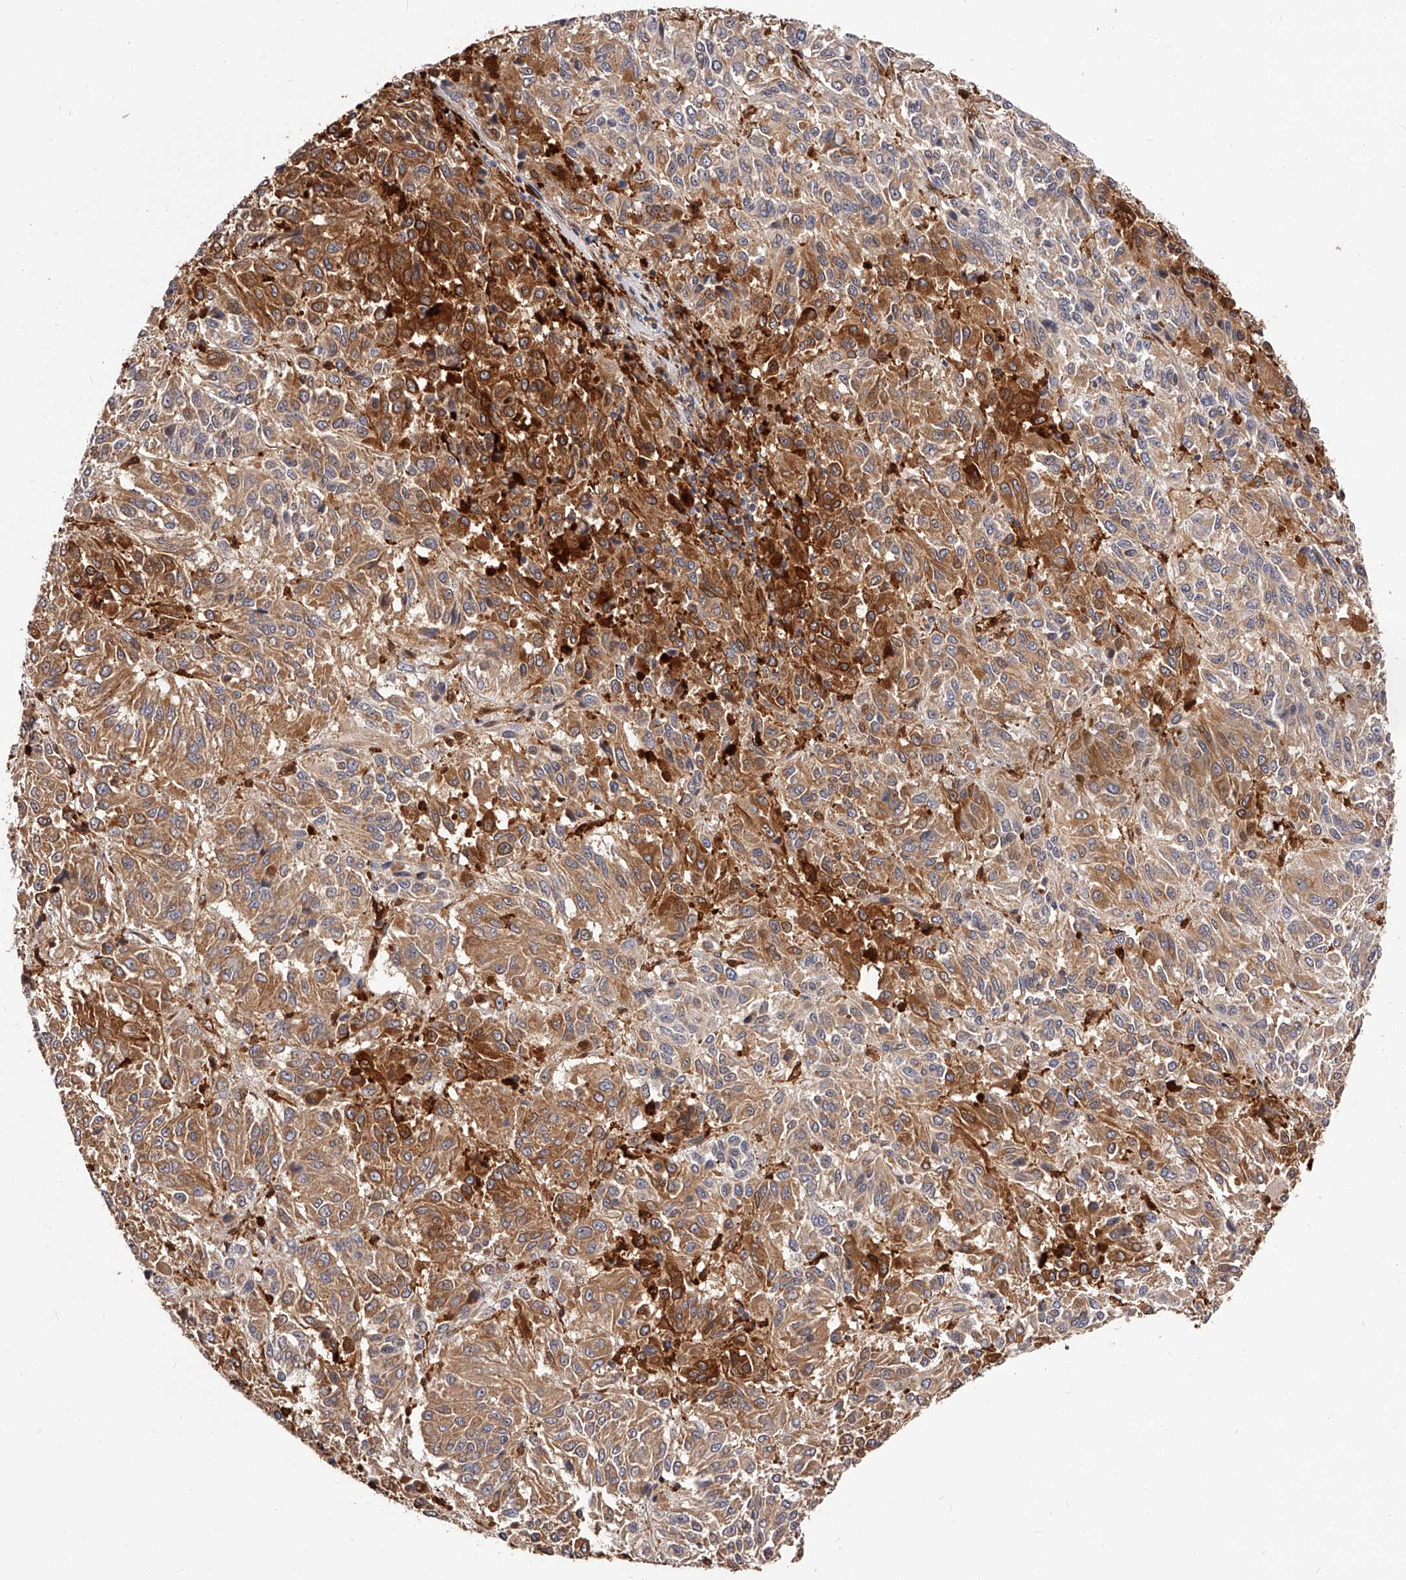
{"staining": {"intensity": "moderate", "quantity": ">75%", "location": "cytoplasmic/membranous"}, "tissue": "melanoma", "cell_type": "Tumor cells", "image_type": "cancer", "snomed": [{"axis": "morphology", "description": "Malignant melanoma, Metastatic site"}, {"axis": "topography", "description": "Lung"}], "caption": "A histopathology image of melanoma stained for a protein shows moderate cytoplasmic/membranous brown staining in tumor cells. (brown staining indicates protein expression, while blue staining denotes nuclei).", "gene": "LAP3", "patient": {"sex": "male", "age": 64}}